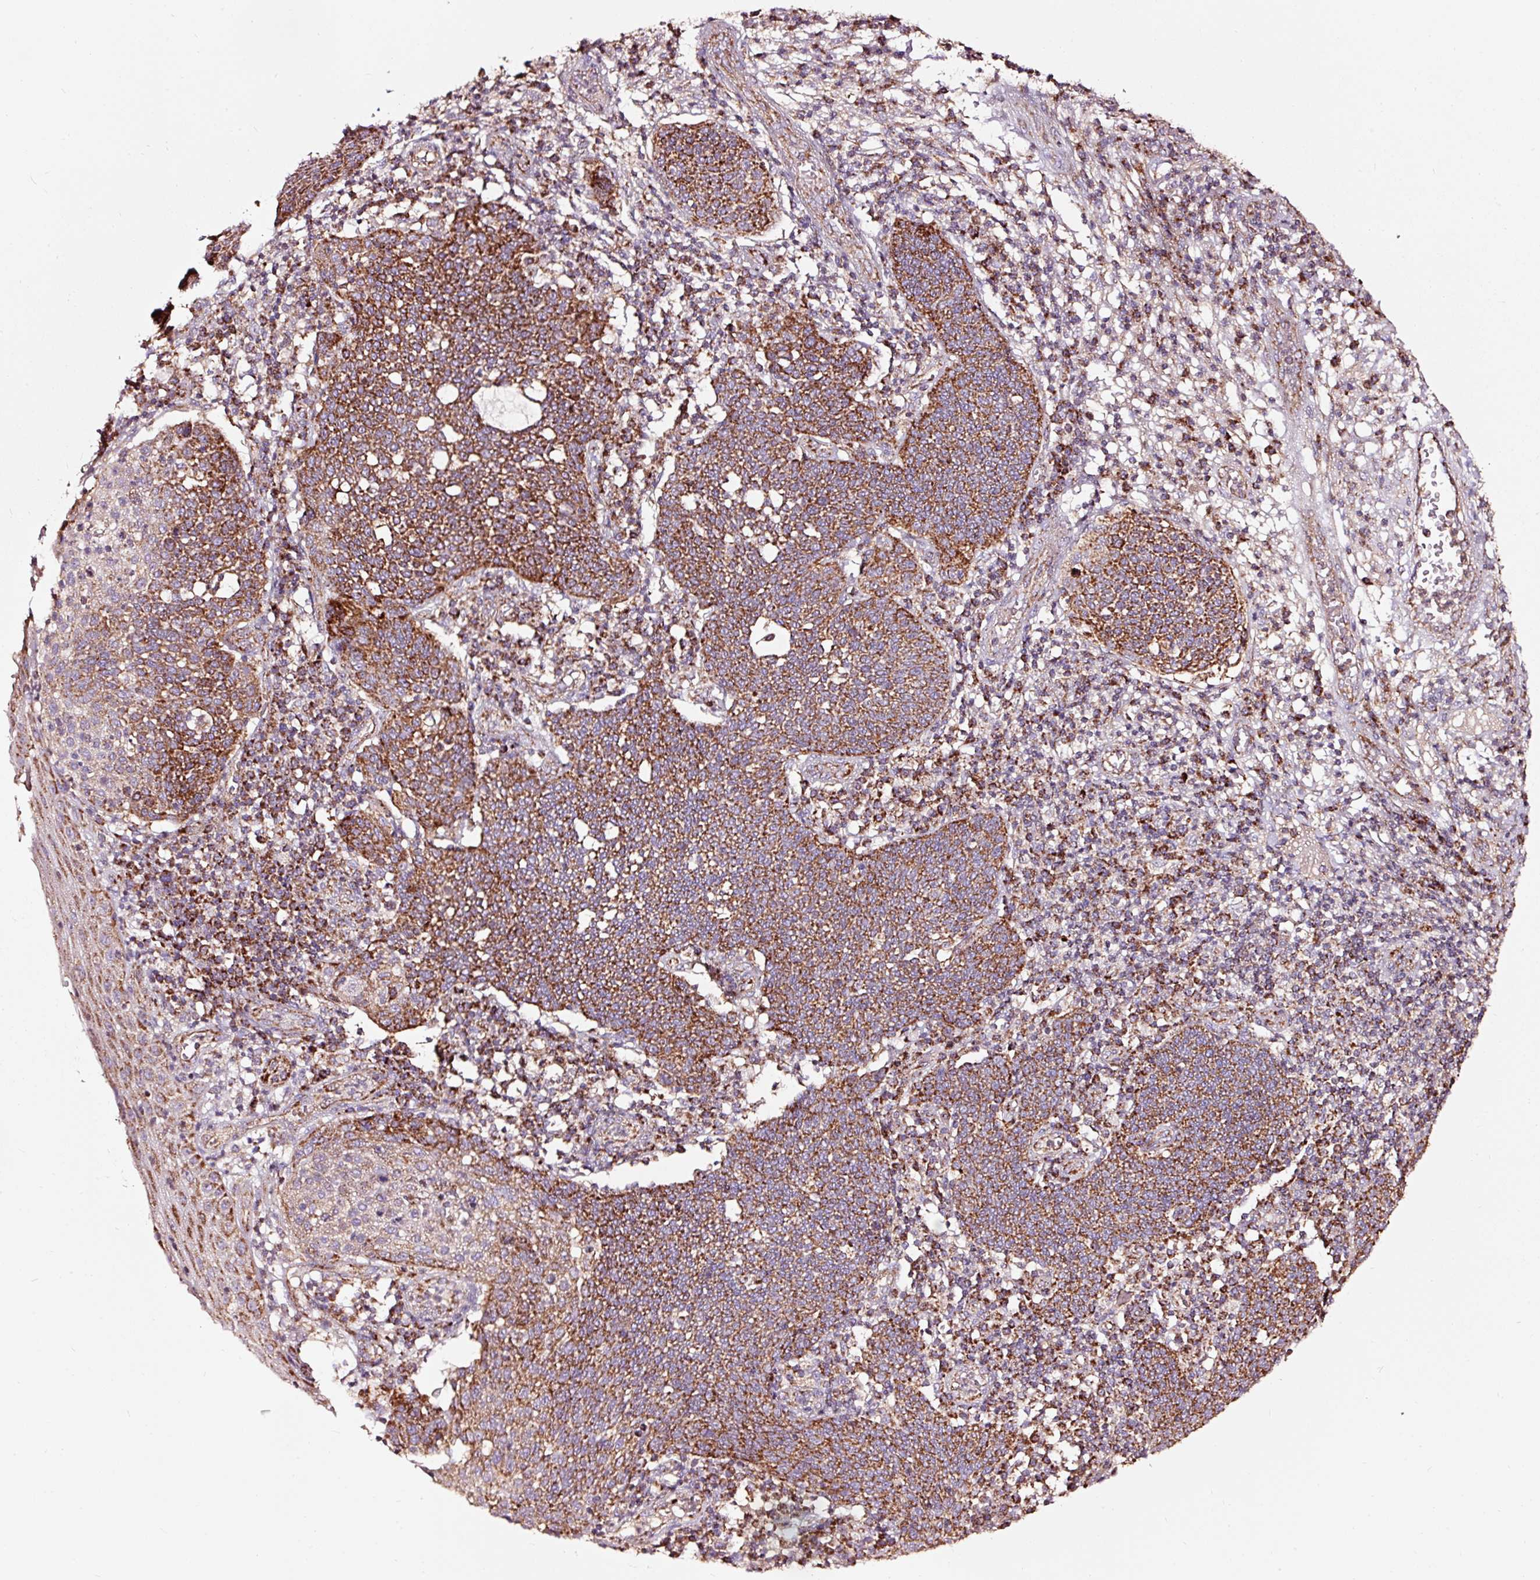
{"staining": {"intensity": "strong", "quantity": ">75%", "location": "cytoplasmic/membranous"}, "tissue": "cervical cancer", "cell_type": "Tumor cells", "image_type": "cancer", "snomed": [{"axis": "morphology", "description": "Squamous cell carcinoma, NOS"}, {"axis": "topography", "description": "Cervix"}], "caption": "Human cervical squamous cell carcinoma stained with a brown dye shows strong cytoplasmic/membranous positive positivity in about >75% of tumor cells.", "gene": "TPM1", "patient": {"sex": "female", "age": 34}}